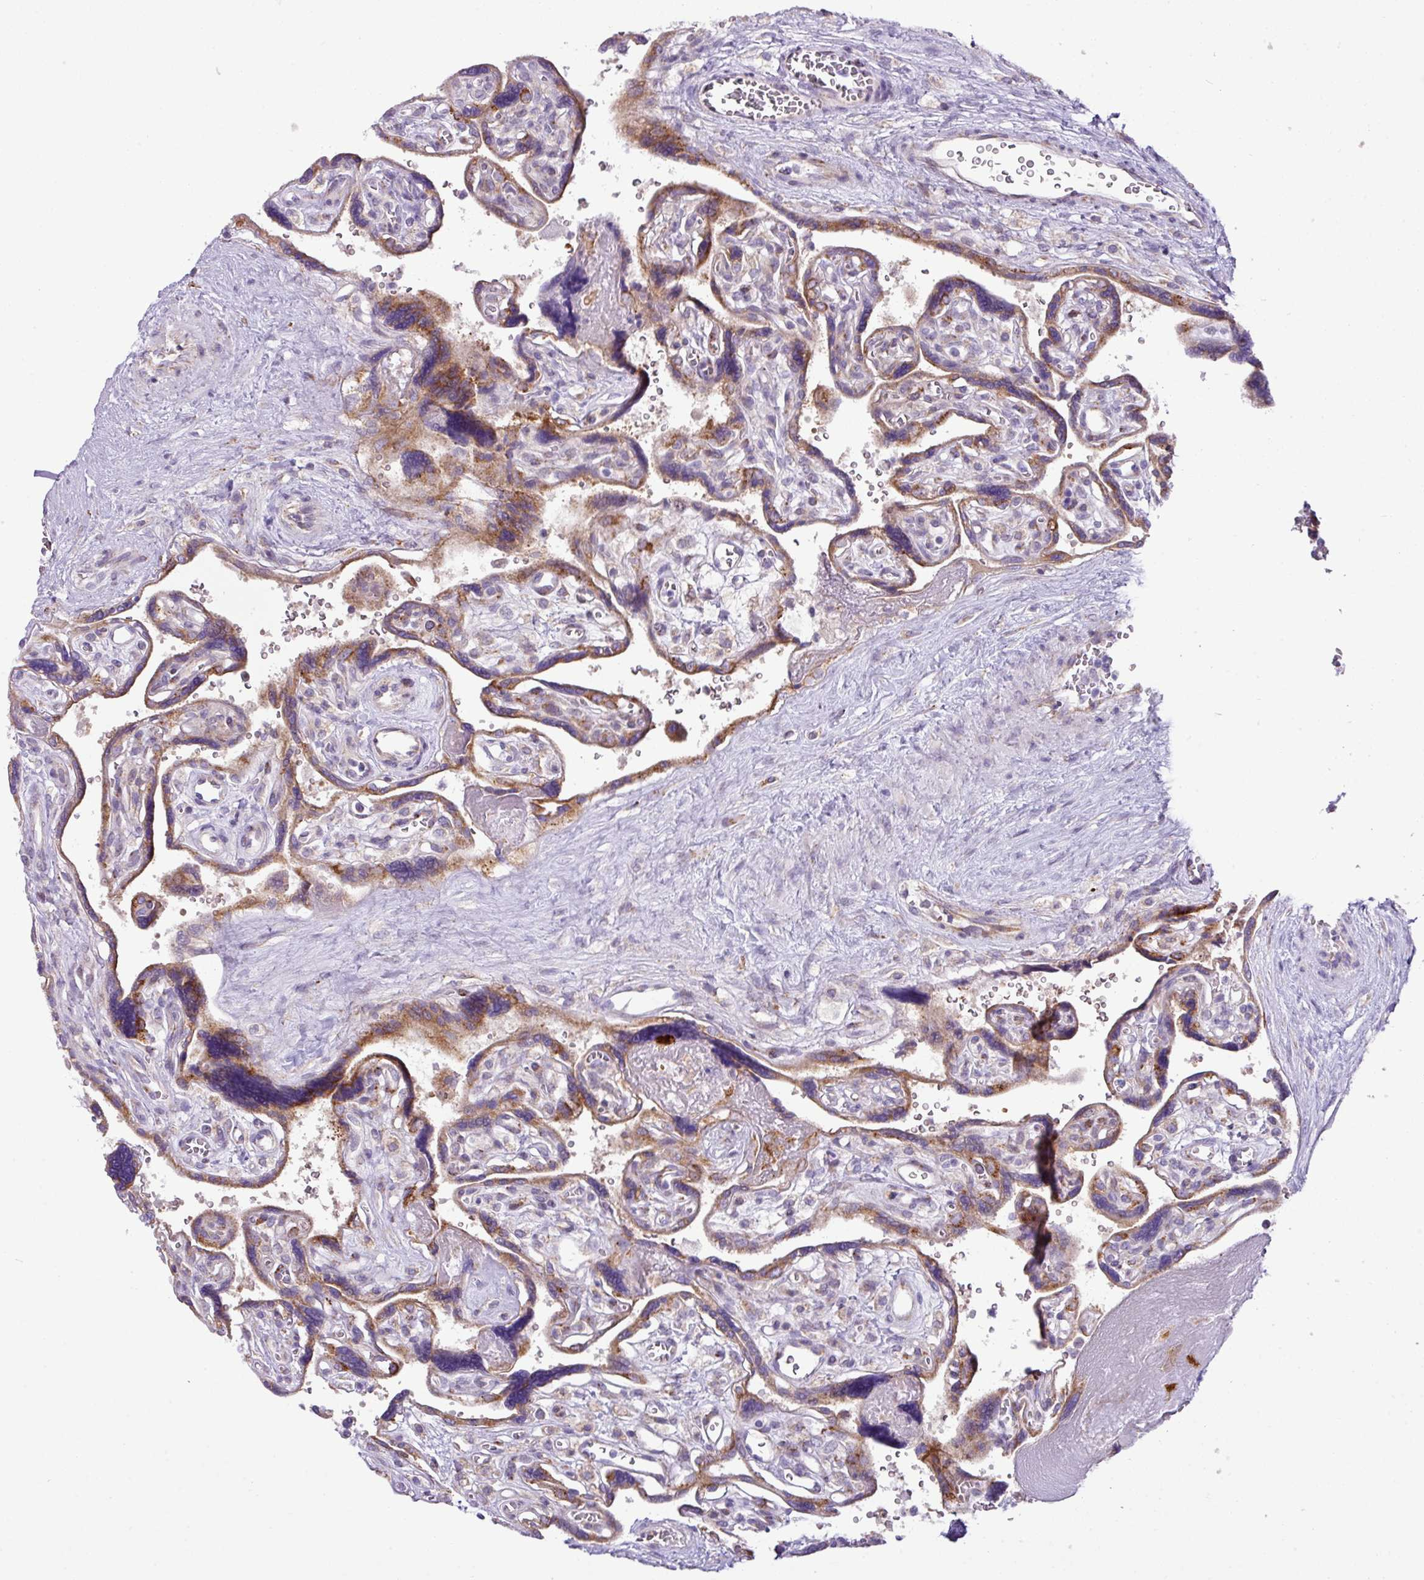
{"staining": {"intensity": "strong", "quantity": ">75%", "location": "cytoplasmic/membranous"}, "tissue": "placenta", "cell_type": "Decidual cells", "image_type": "normal", "snomed": [{"axis": "morphology", "description": "Normal tissue, NOS"}, {"axis": "topography", "description": "Placenta"}], "caption": "Placenta stained with a brown dye shows strong cytoplasmic/membranous positive staining in about >75% of decidual cells.", "gene": "RGS21", "patient": {"sex": "female", "age": 39}}